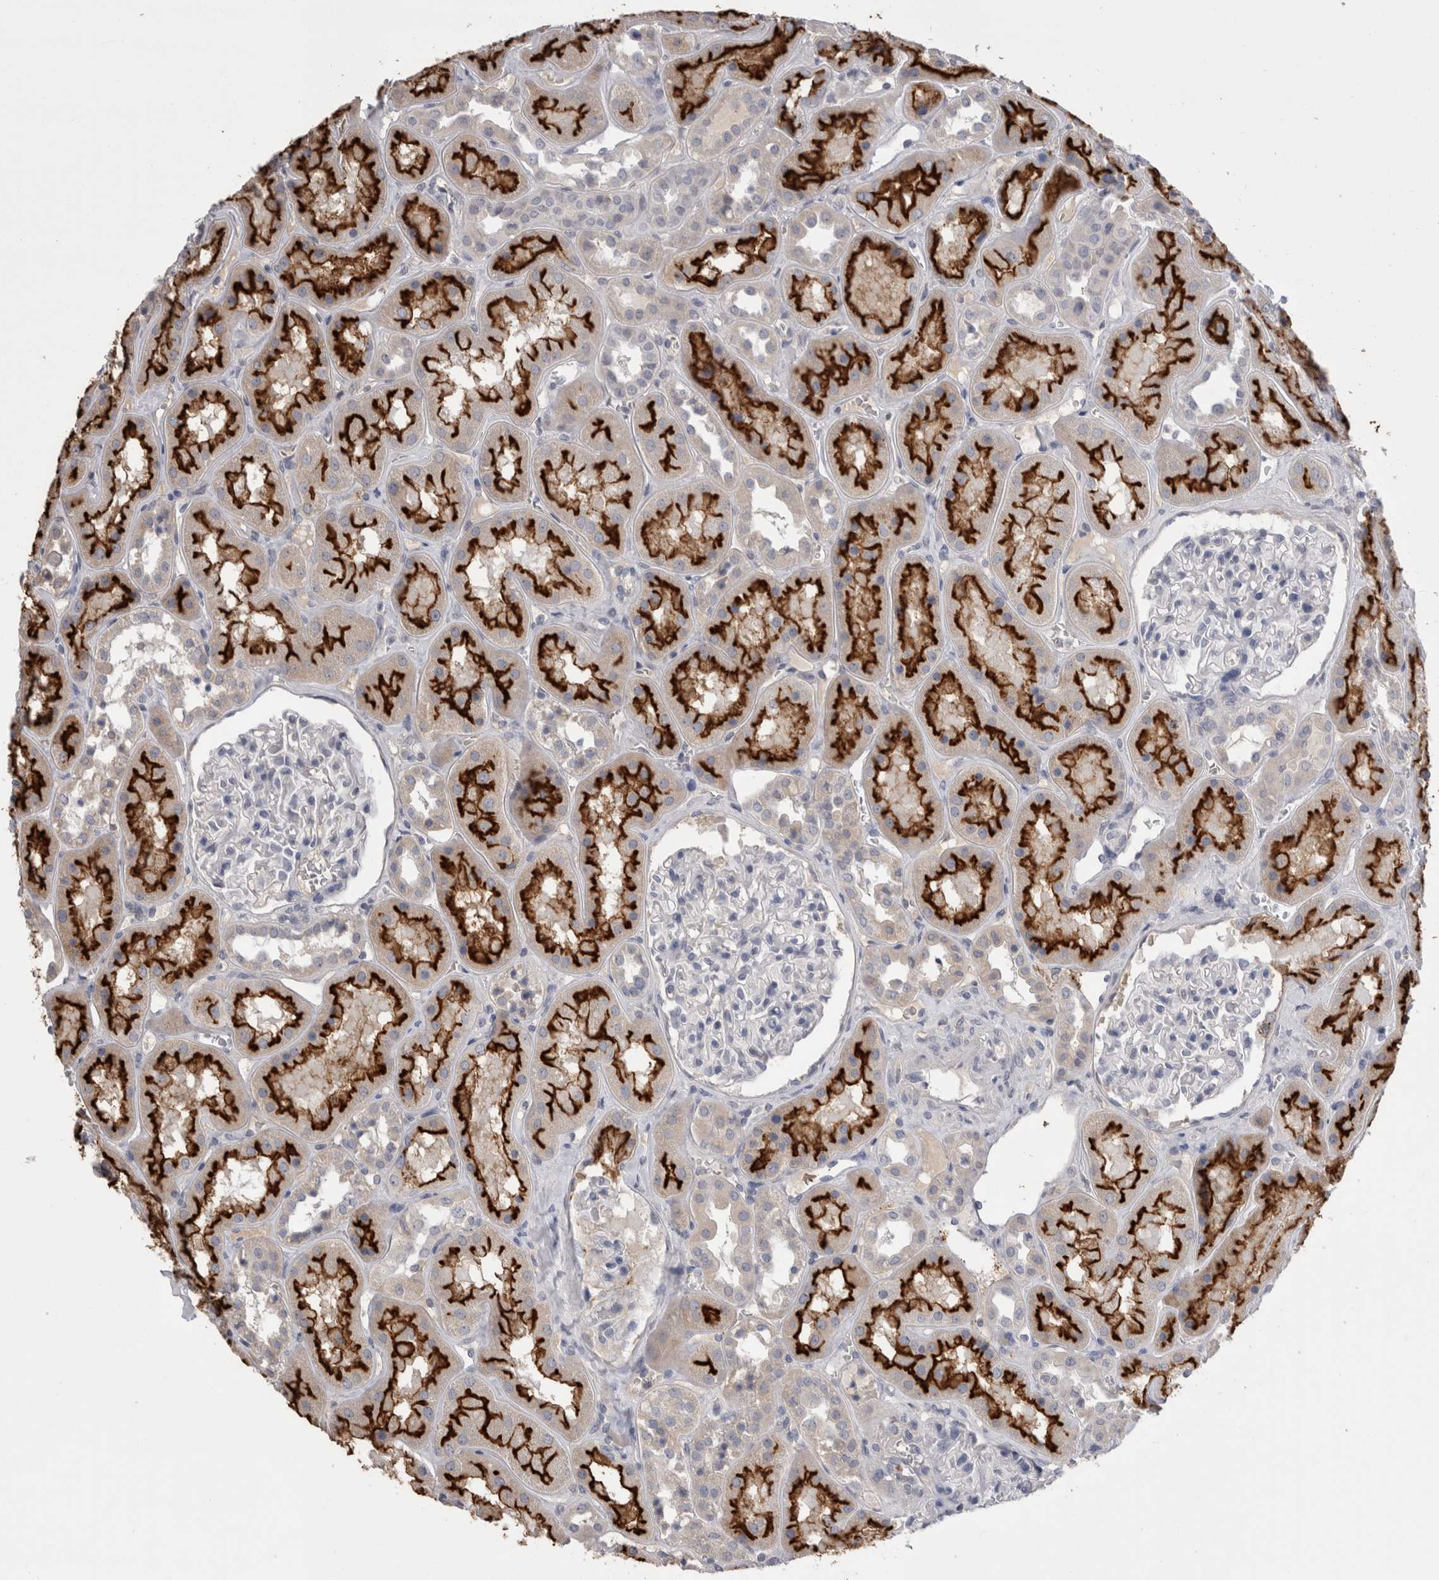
{"staining": {"intensity": "negative", "quantity": "none", "location": "none"}, "tissue": "kidney", "cell_type": "Cells in glomeruli", "image_type": "normal", "snomed": [{"axis": "morphology", "description": "Normal tissue, NOS"}, {"axis": "topography", "description": "Kidney"}], "caption": "This is an immunohistochemistry (IHC) micrograph of normal human kidney. There is no positivity in cells in glomeruli.", "gene": "CDHR5", "patient": {"sex": "male", "age": 70}}